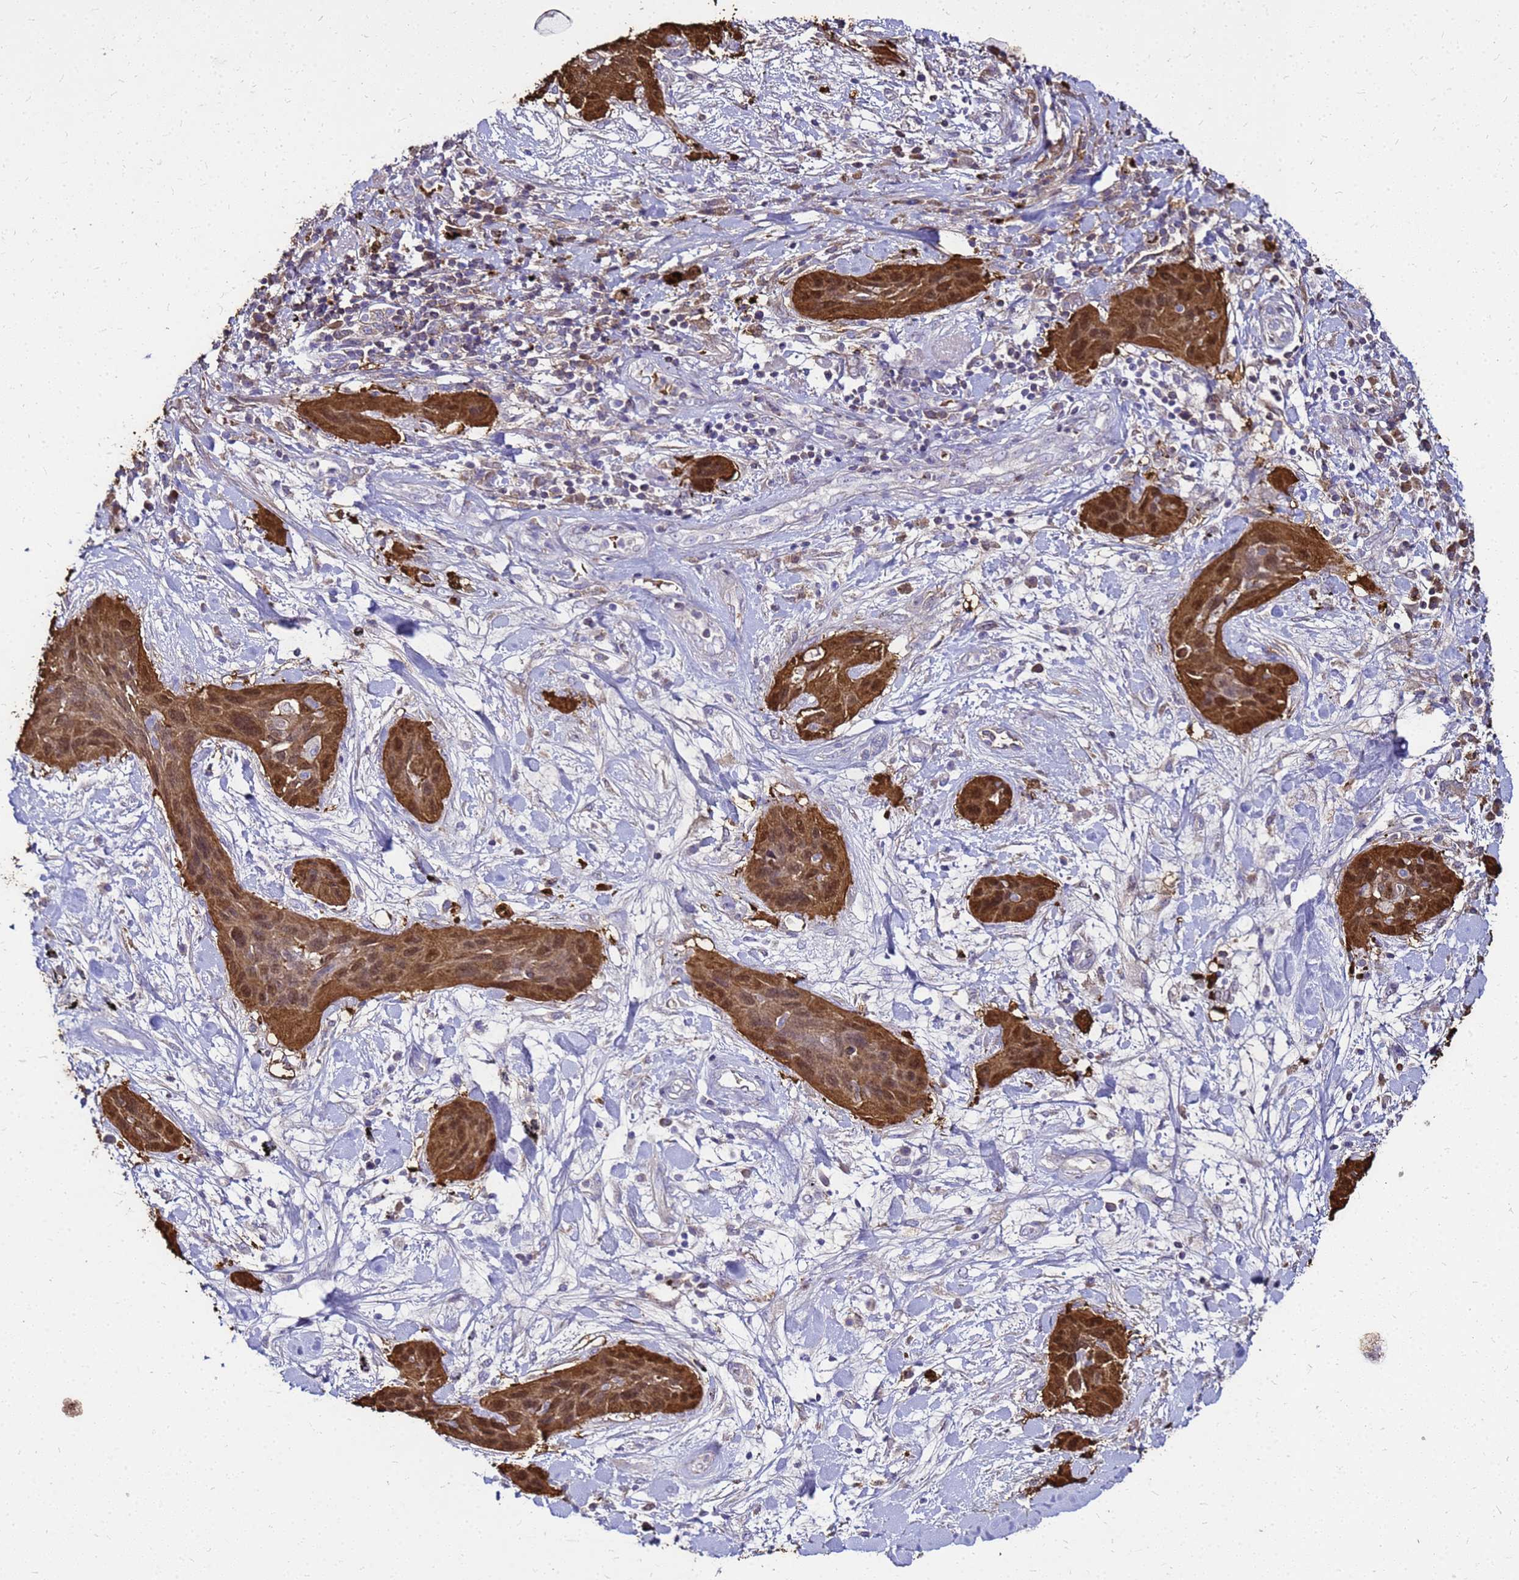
{"staining": {"intensity": "strong", "quantity": ">75%", "location": "cytoplasmic/membranous,nuclear"}, "tissue": "lung cancer", "cell_type": "Tumor cells", "image_type": "cancer", "snomed": [{"axis": "morphology", "description": "Squamous cell carcinoma, NOS"}, {"axis": "topography", "description": "Lung"}], "caption": "Strong cytoplasmic/membranous and nuclear protein positivity is identified in about >75% of tumor cells in lung cancer (squamous cell carcinoma). The protein of interest is stained brown, and the nuclei are stained in blue (DAB IHC with brightfield microscopy, high magnification).", "gene": "S100A2", "patient": {"sex": "female", "age": 70}}